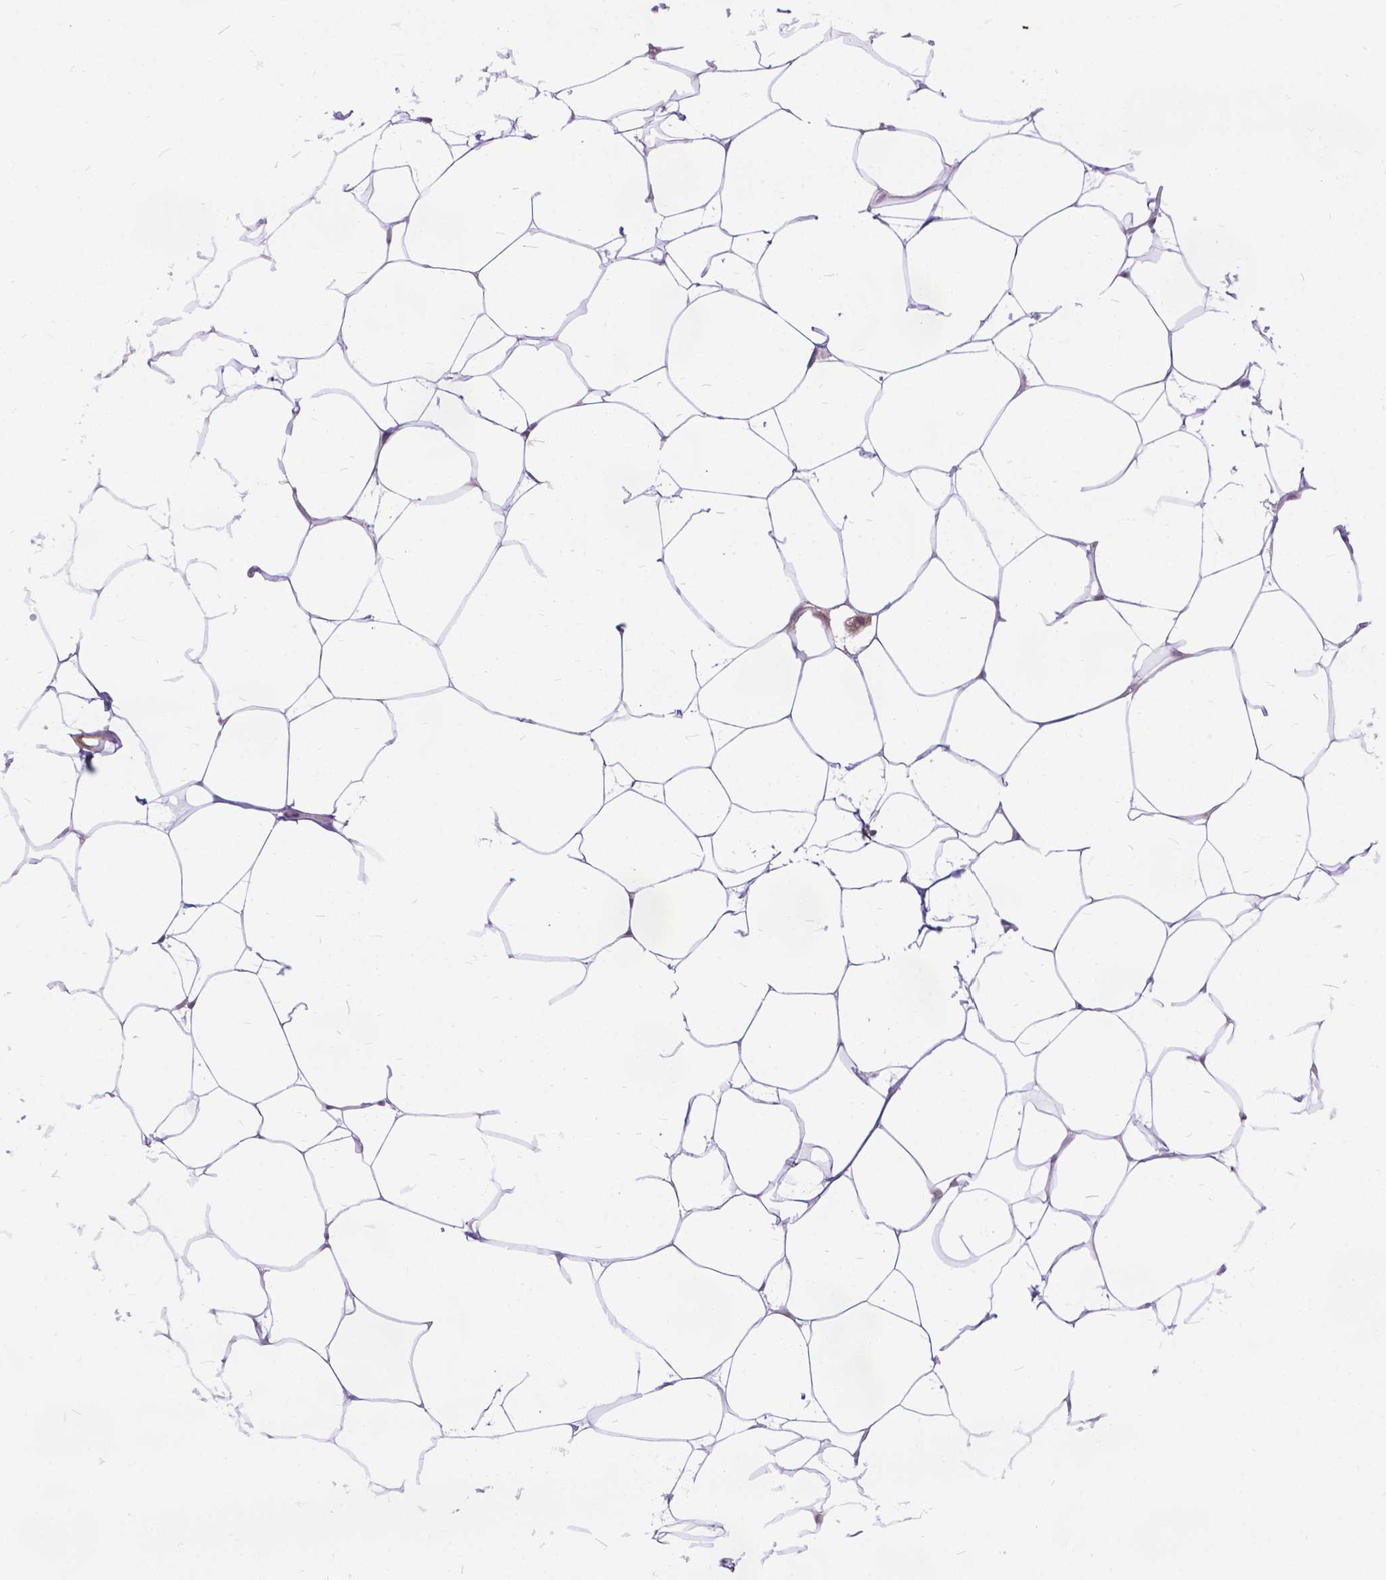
{"staining": {"intensity": "negative", "quantity": "none", "location": "none"}, "tissue": "breast", "cell_type": "Adipocytes", "image_type": "normal", "snomed": [{"axis": "morphology", "description": "Normal tissue, NOS"}, {"axis": "topography", "description": "Breast"}], "caption": "DAB immunohistochemical staining of benign breast demonstrates no significant staining in adipocytes. (IHC, brightfield microscopy, high magnification).", "gene": "FAM124B", "patient": {"sex": "female", "age": 32}}